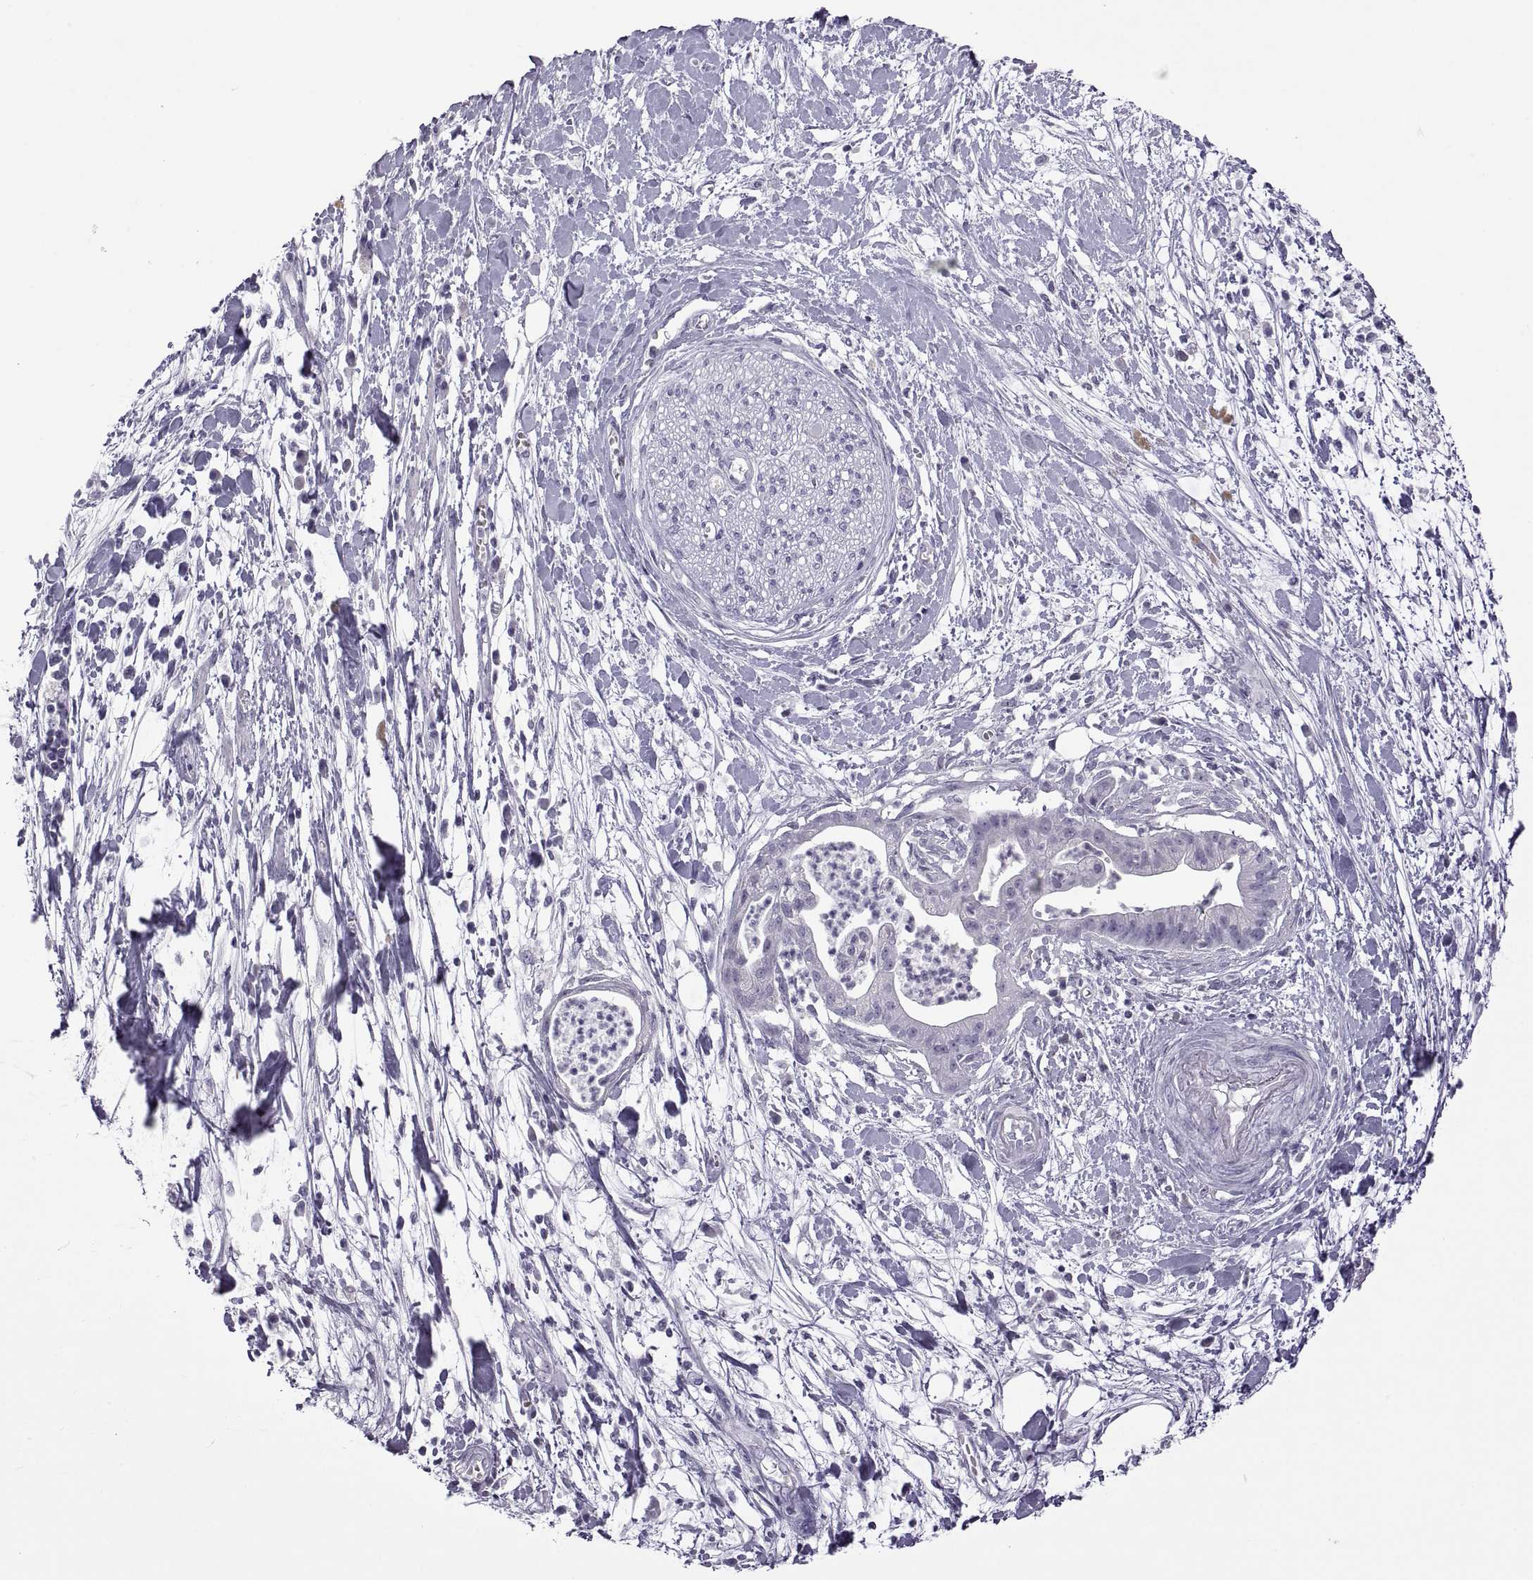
{"staining": {"intensity": "negative", "quantity": "none", "location": "none"}, "tissue": "pancreatic cancer", "cell_type": "Tumor cells", "image_type": "cancer", "snomed": [{"axis": "morphology", "description": "Normal tissue, NOS"}, {"axis": "morphology", "description": "Adenocarcinoma, NOS"}, {"axis": "topography", "description": "Lymph node"}, {"axis": "topography", "description": "Pancreas"}], "caption": "This is an immunohistochemistry (IHC) micrograph of adenocarcinoma (pancreatic). There is no expression in tumor cells.", "gene": "RDM1", "patient": {"sex": "female", "age": 58}}